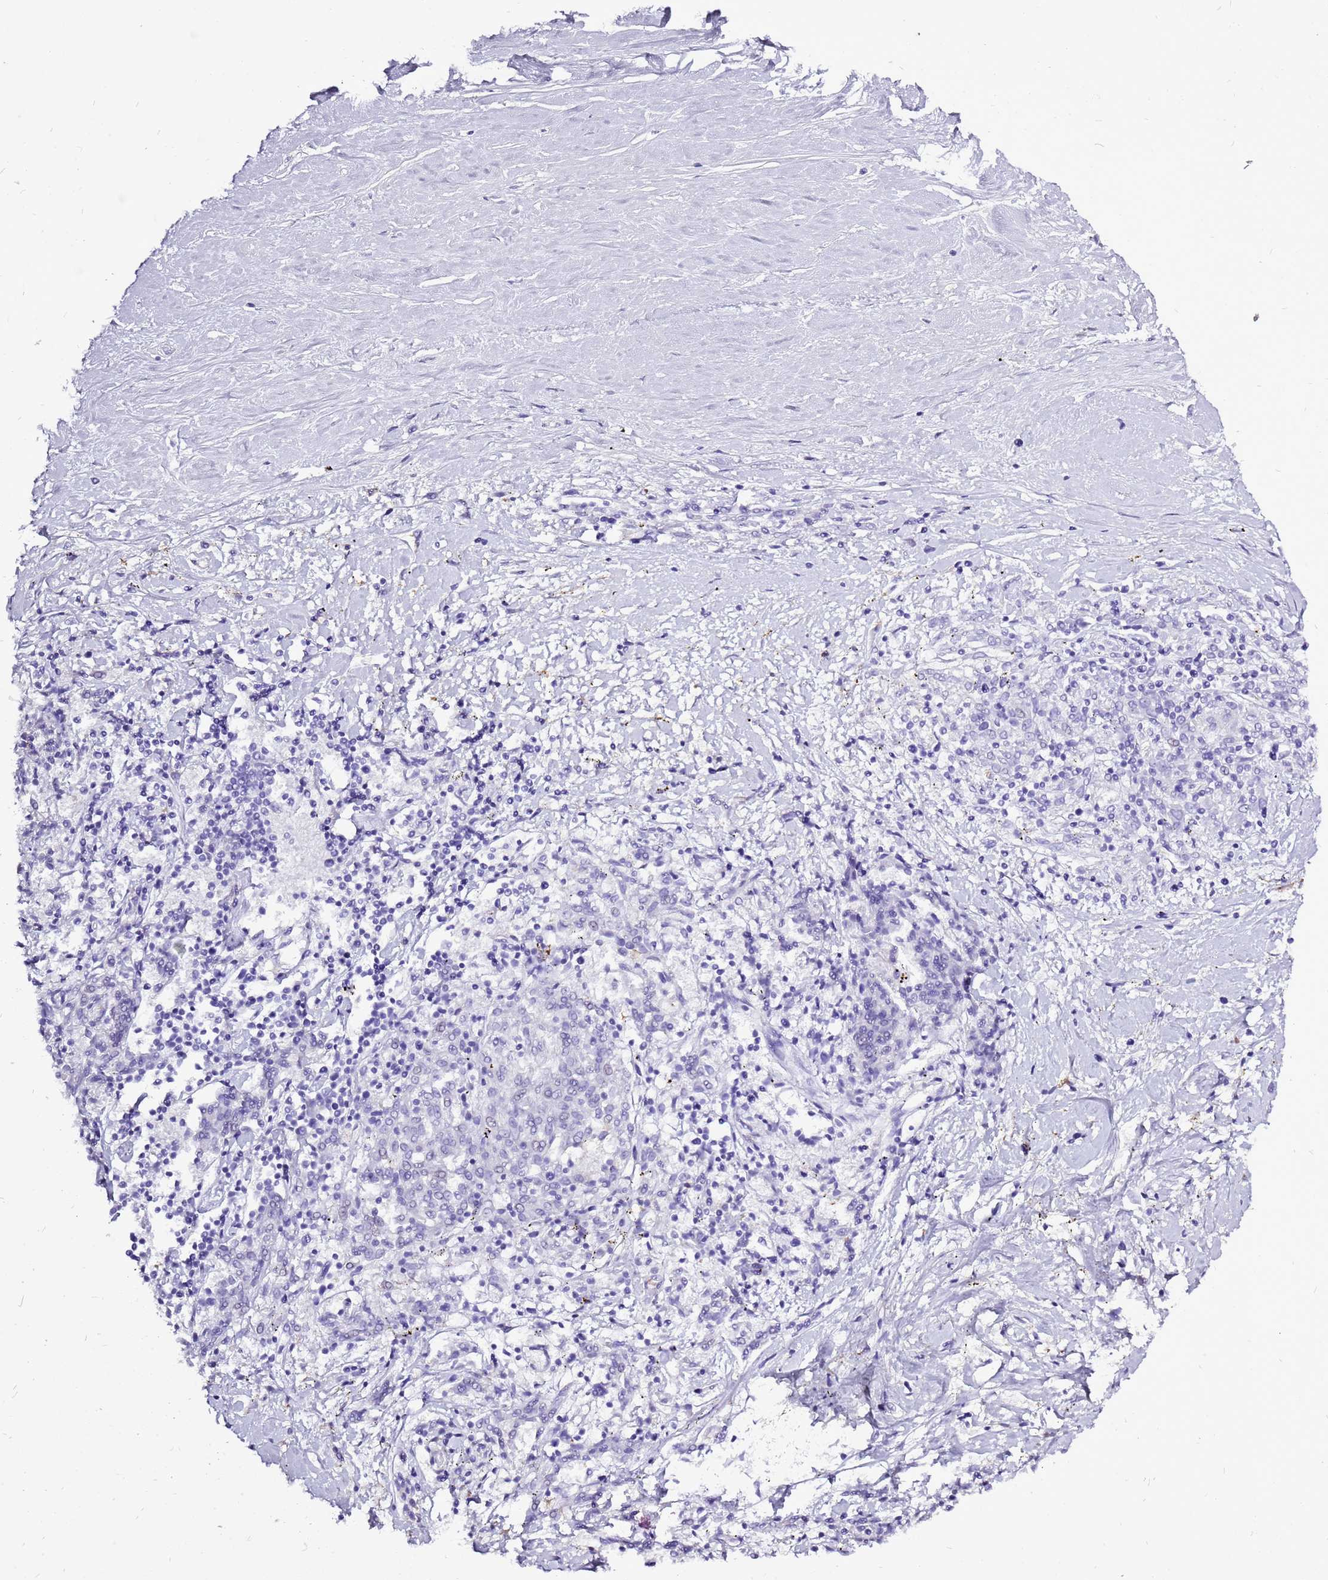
{"staining": {"intensity": "negative", "quantity": "none", "location": "none"}, "tissue": "melanoma", "cell_type": "Tumor cells", "image_type": "cancer", "snomed": [{"axis": "morphology", "description": "Malignant melanoma, NOS"}, {"axis": "topography", "description": "Skin"}], "caption": "Immunohistochemical staining of human melanoma demonstrates no significant positivity in tumor cells.", "gene": "ACSS3", "patient": {"sex": "female", "age": 72}}